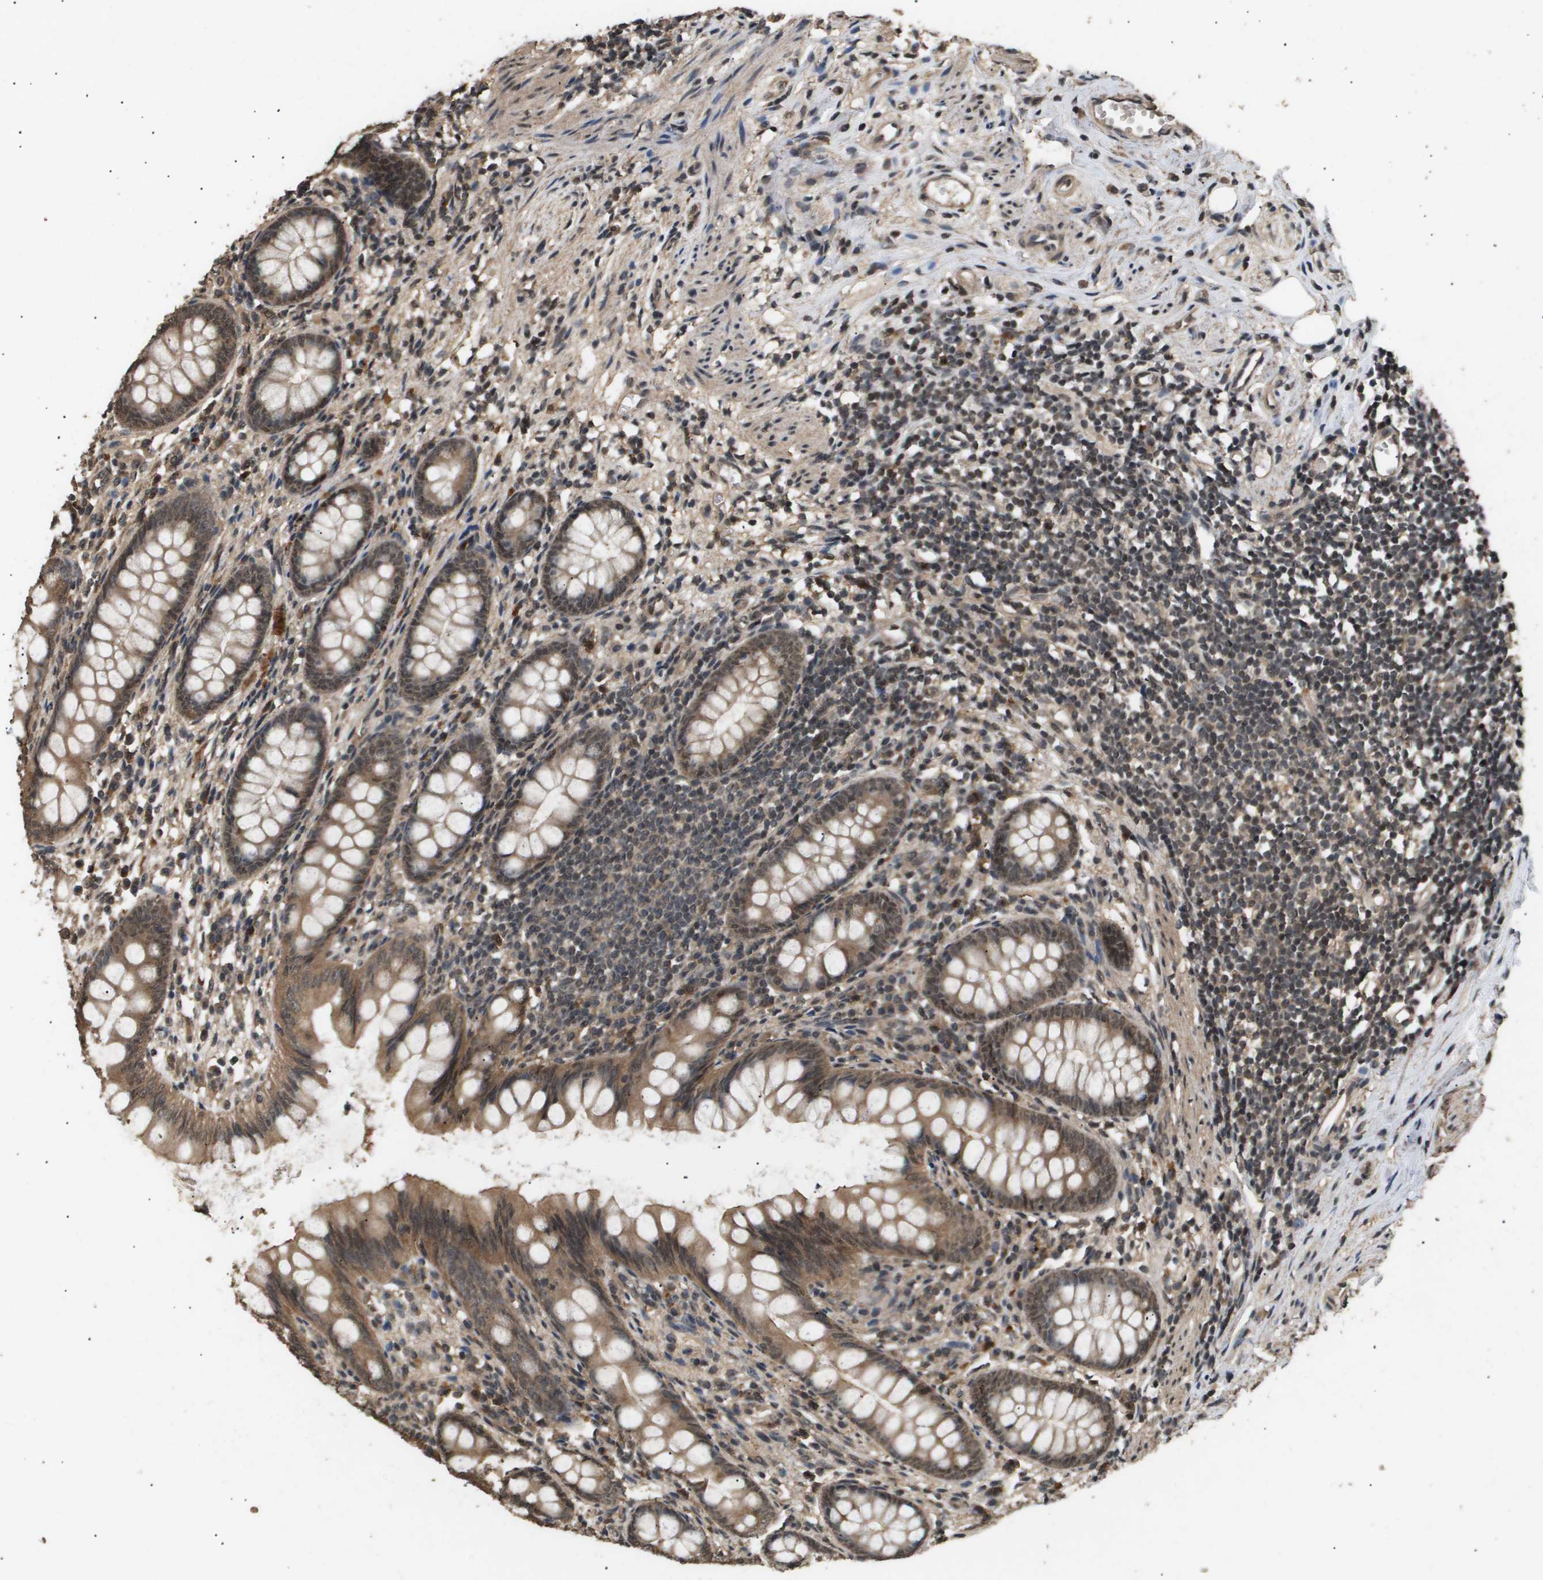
{"staining": {"intensity": "moderate", "quantity": ">75%", "location": "cytoplasmic/membranous,nuclear"}, "tissue": "appendix", "cell_type": "Glandular cells", "image_type": "normal", "snomed": [{"axis": "morphology", "description": "Normal tissue, NOS"}, {"axis": "topography", "description": "Appendix"}], "caption": "A photomicrograph showing moderate cytoplasmic/membranous,nuclear positivity in approximately >75% of glandular cells in unremarkable appendix, as visualized by brown immunohistochemical staining.", "gene": "ING1", "patient": {"sex": "female", "age": 10}}